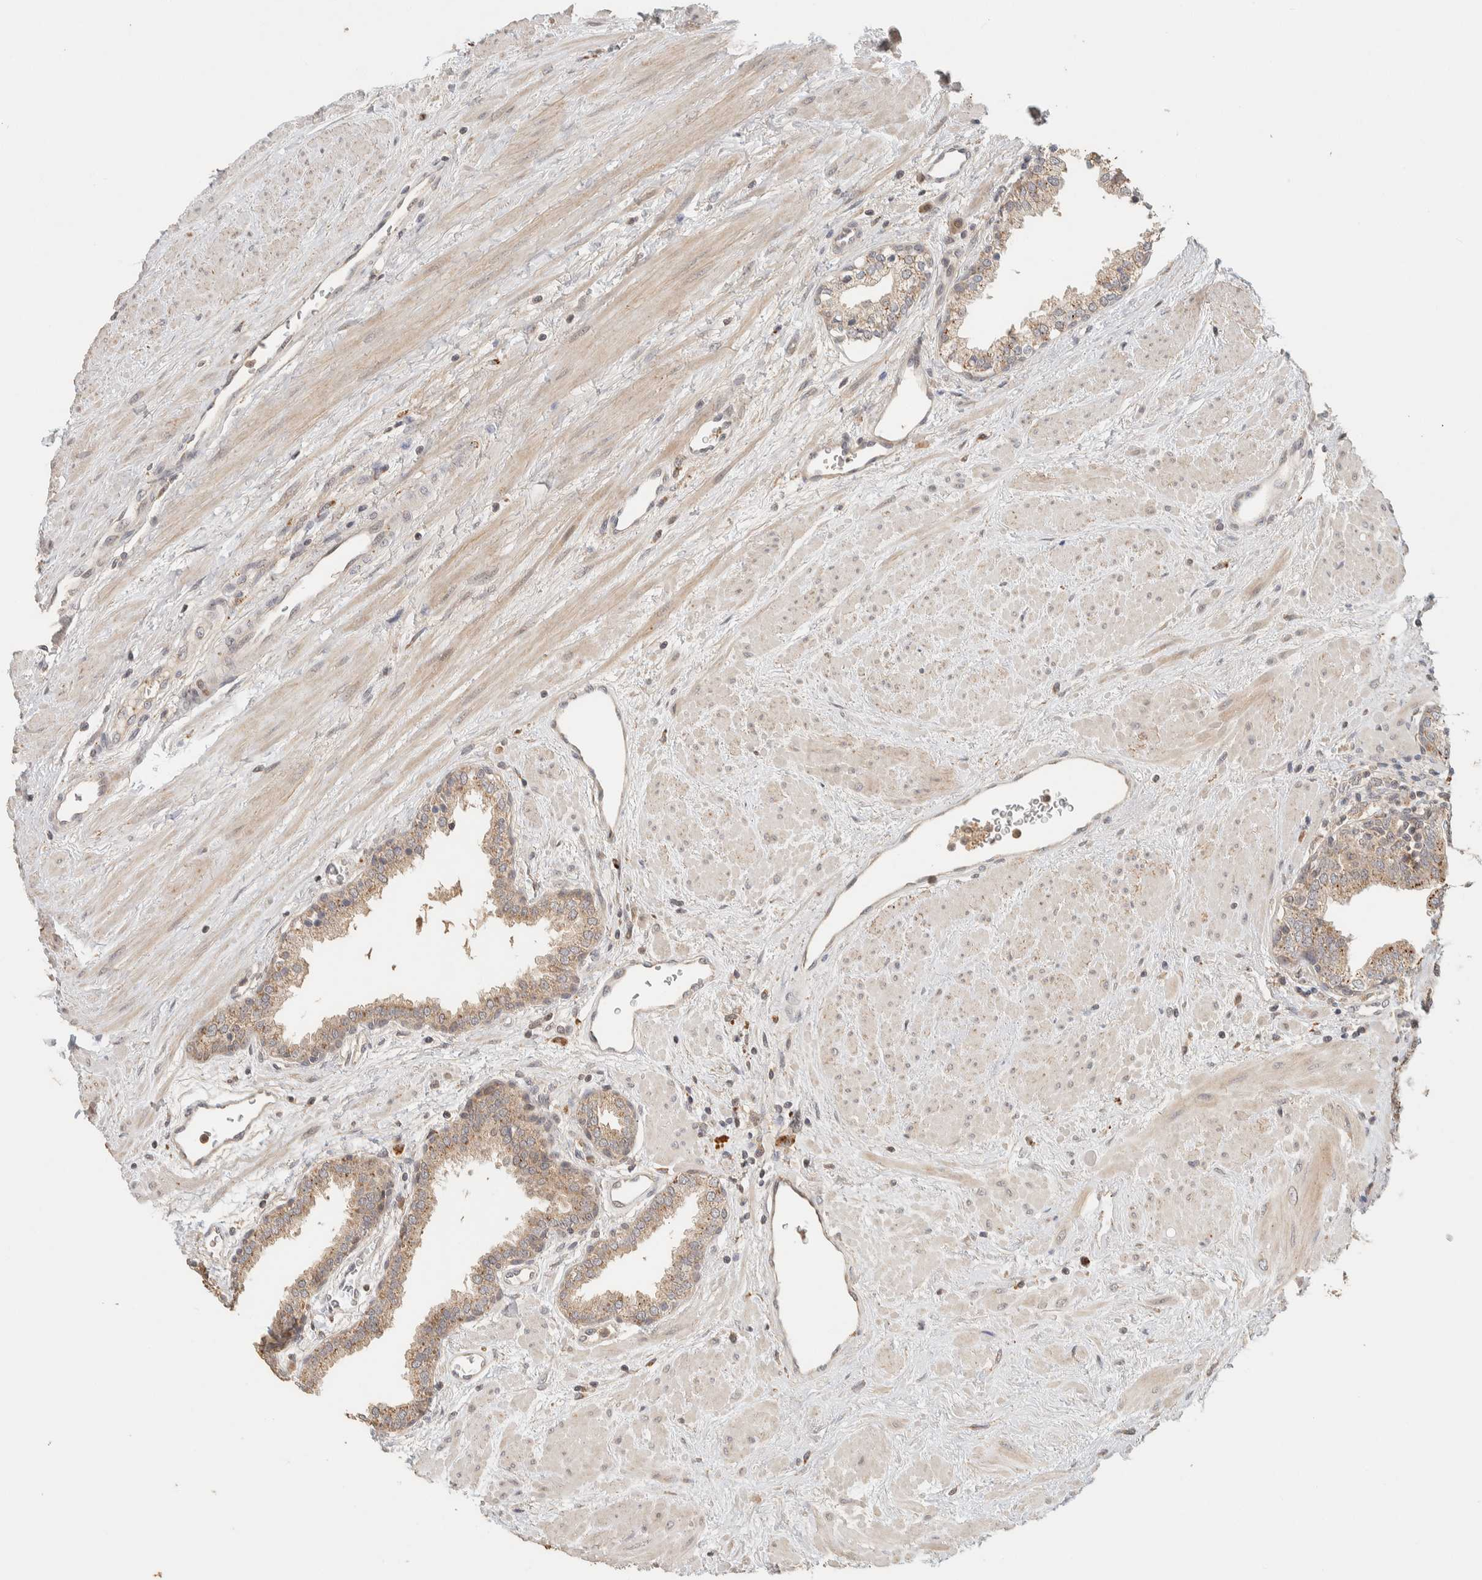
{"staining": {"intensity": "weak", "quantity": ">75%", "location": "cytoplasmic/membranous"}, "tissue": "prostate", "cell_type": "Glandular cells", "image_type": "normal", "snomed": [{"axis": "morphology", "description": "Normal tissue, NOS"}, {"axis": "topography", "description": "Prostate"}], "caption": "The image demonstrates staining of benign prostate, revealing weak cytoplasmic/membranous protein staining (brown color) within glandular cells. The protein of interest is shown in brown color, while the nuclei are stained blue.", "gene": "ITPA", "patient": {"sex": "male", "age": 51}}